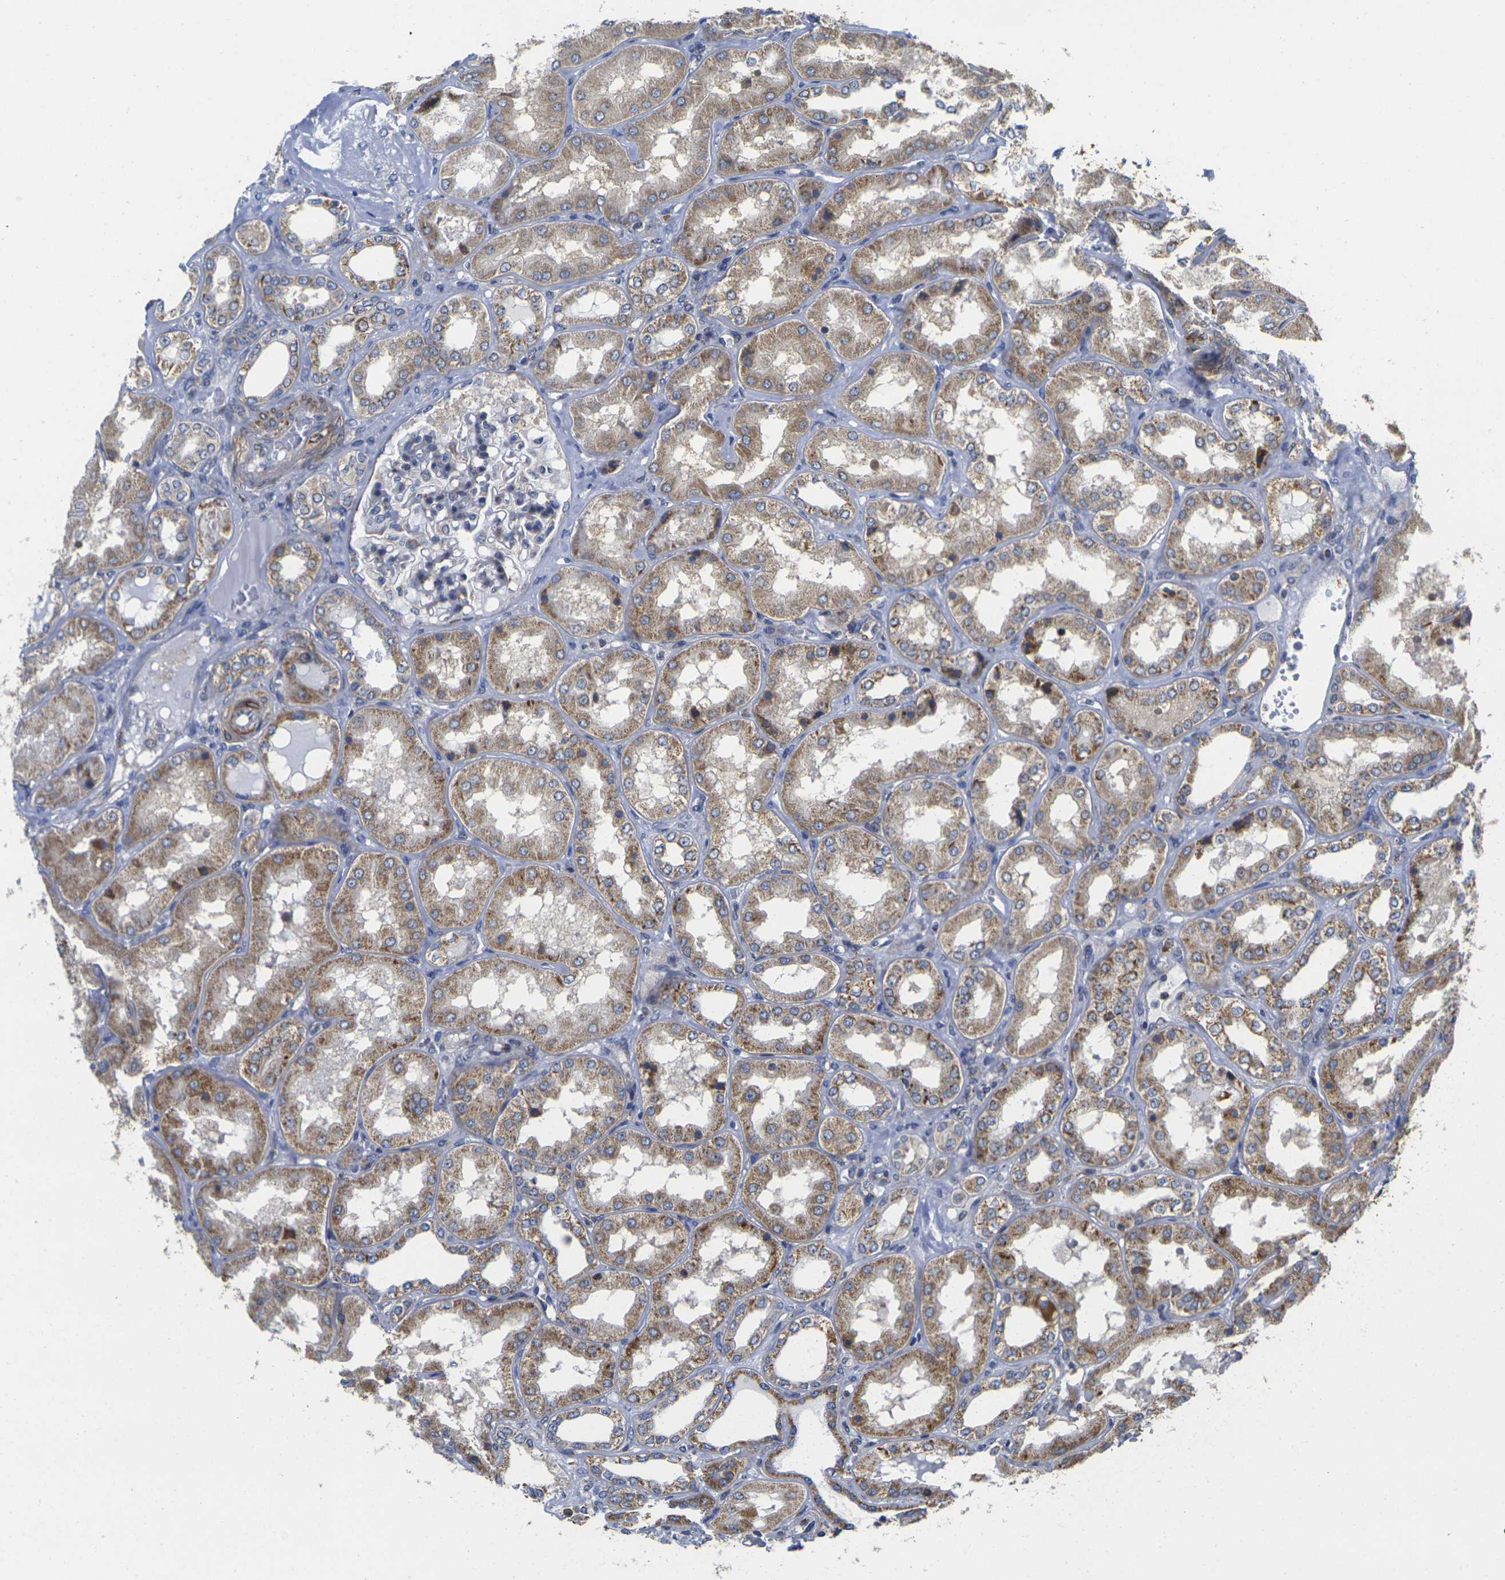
{"staining": {"intensity": "negative", "quantity": "none", "location": "none"}, "tissue": "kidney", "cell_type": "Cells in glomeruli", "image_type": "normal", "snomed": [{"axis": "morphology", "description": "Normal tissue, NOS"}, {"axis": "topography", "description": "Kidney"}], "caption": "A high-resolution photomicrograph shows IHC staining of normal kidney, which demonstrates no significant staining in cells in glomeruli. (DAB immunohistochemistry visualized using brightfield microscopy, high magnification).", "gene": "P2RY11", "patient": {"sex": "female", "age": 56}}